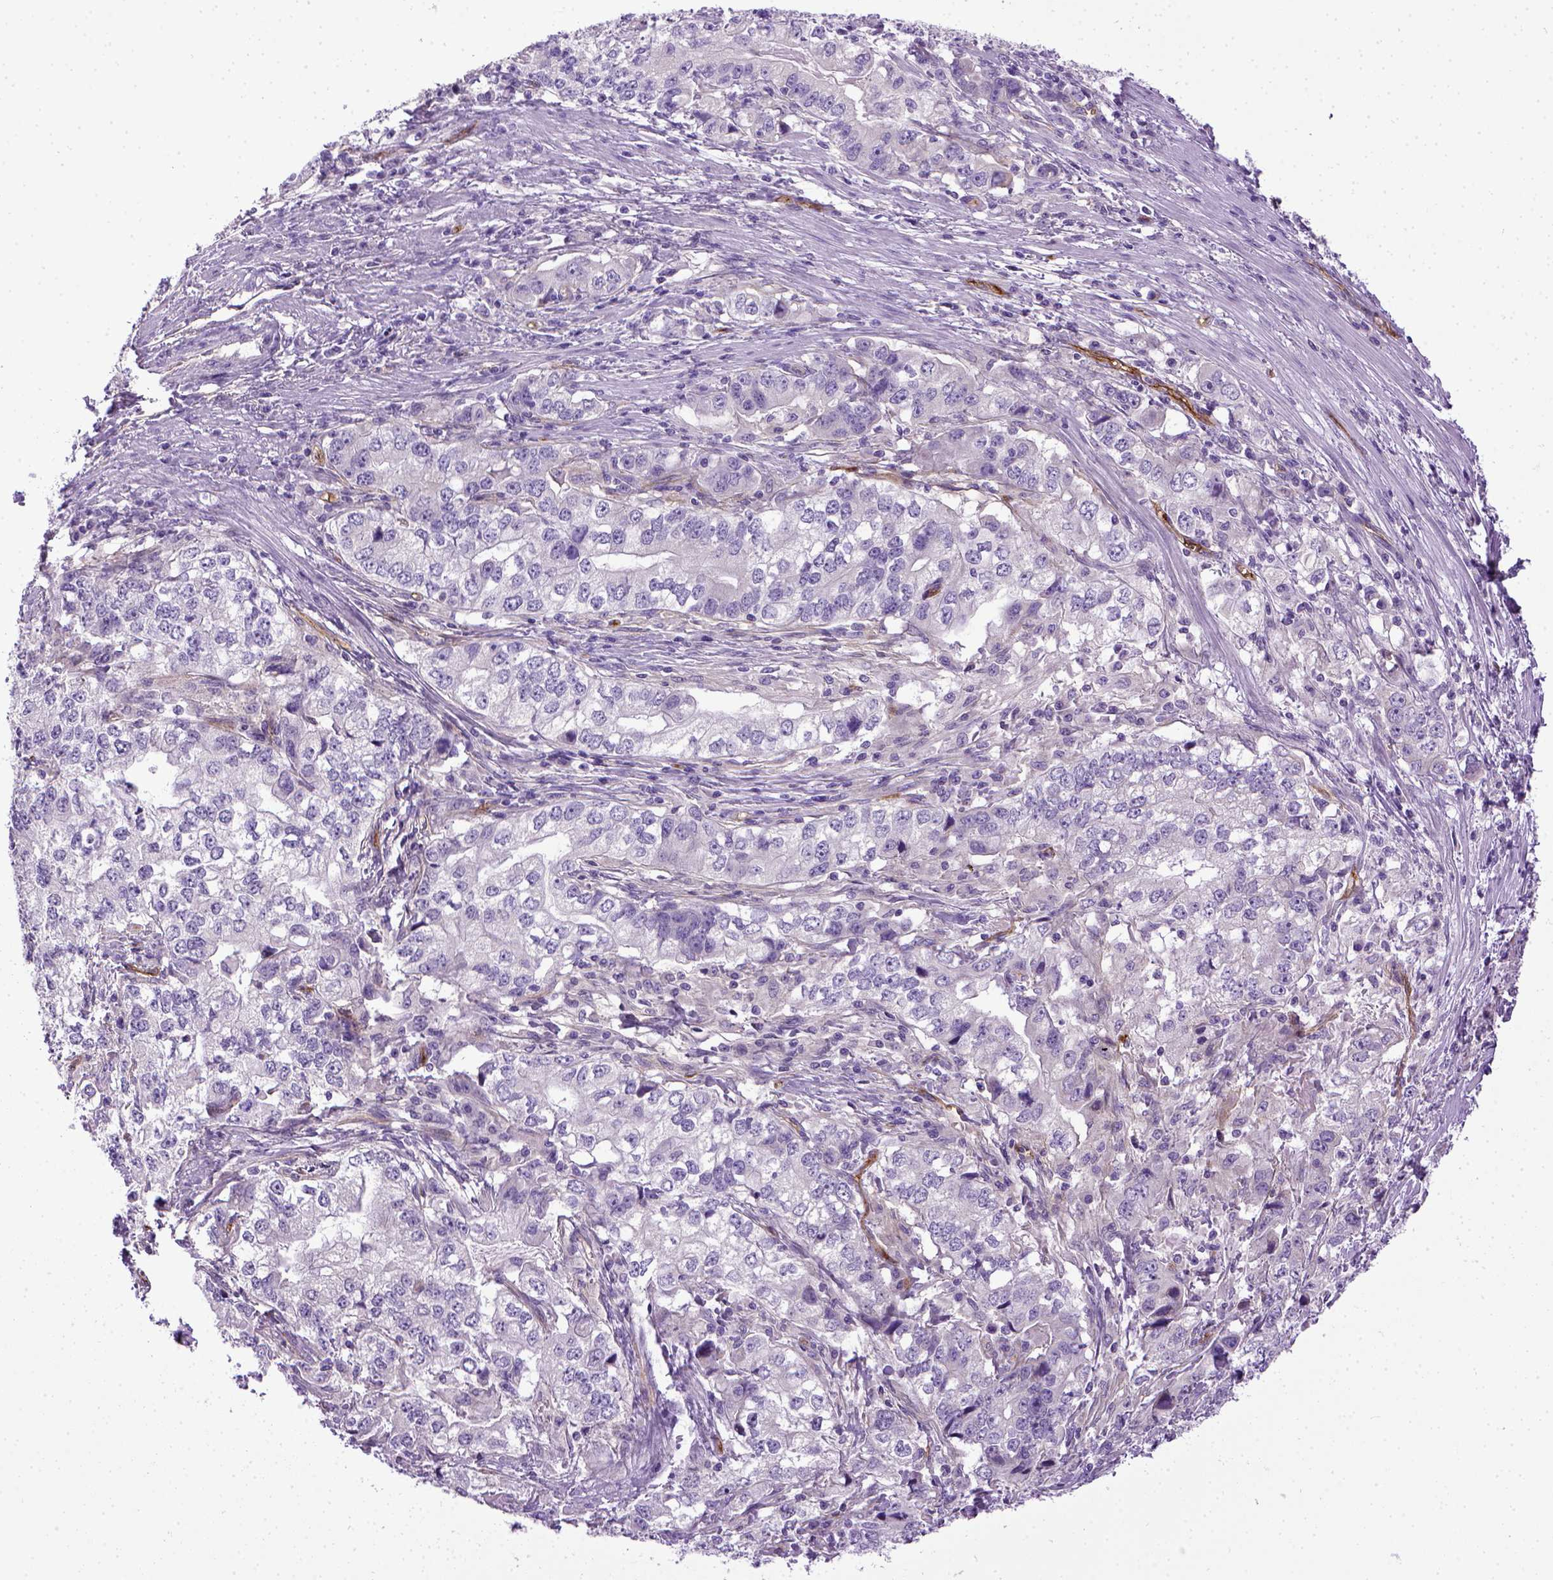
{"staining": {"intensity": "negative", "quantity": "none", "location": "none"}, "tissue": "stomach cancer", "cell_type": "Tumor cells", "image_type": "cancer", "snomed": [{"axis": "morphology", "description": "Adenocarcinoma, NOS"}, {"axis": "topography", "description": "Stomach, lower"}], "caption": "This is a micrograph of immunohistochemistry staining of stomach adenocarcinoma, which shows no expression in tumor cells.", "gene": "ENG", "patient": {"sex": "female", "age": 72}}